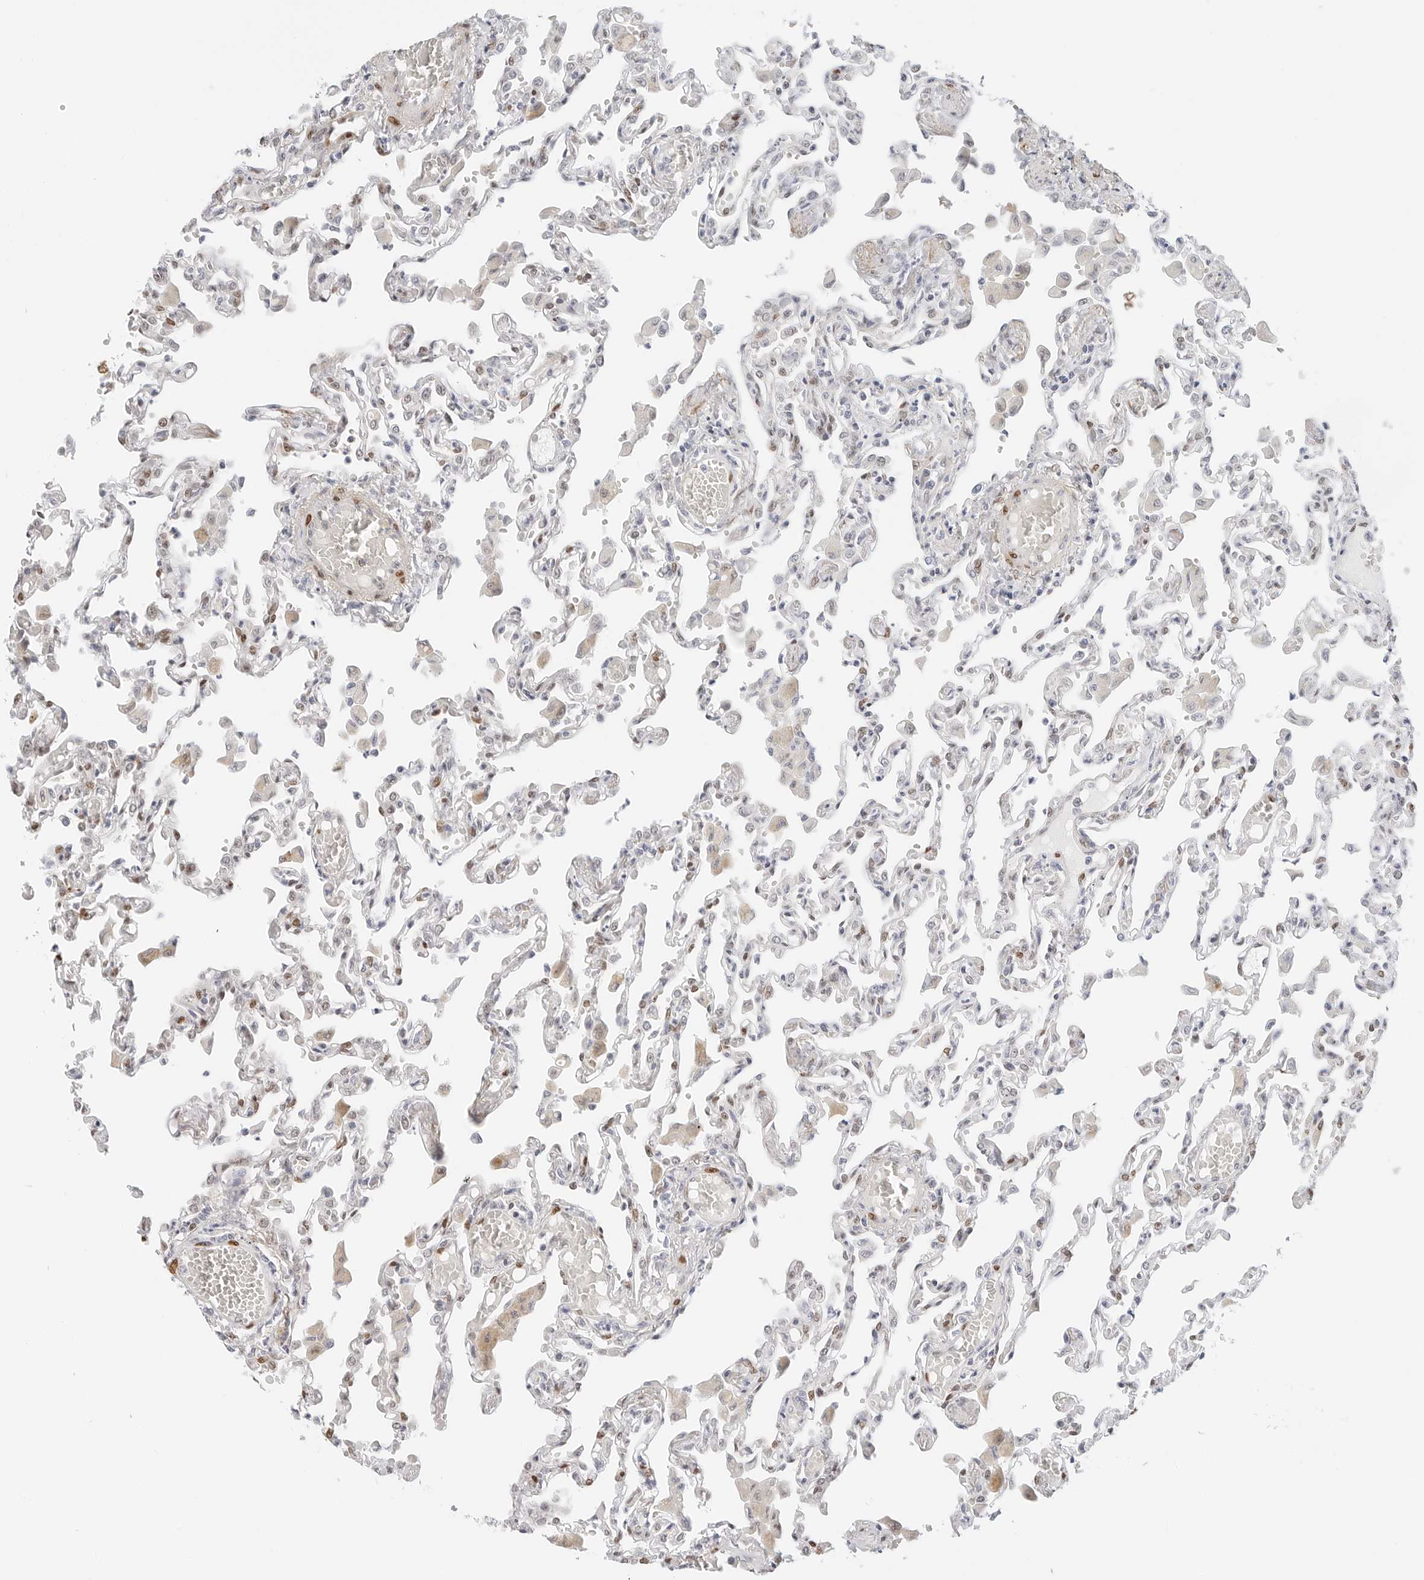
{"staining": {"intensity": "moderate", "quantity": "25%-75%", "location": "nuclear"}, "tissue": "lung", "cell_type": "Alveolar cells", "image_type": "normal", "snomed": [{"axis": "morphology", "description": "Normal tissue, NOS"}, {"axis": "topography", "description": "Bronchus"}, {"axis": "topography", "description": "Lung"}], "caption": "Alveolar cells exhibit medium levels of moderate nuclear expression in approximately 25%-75% of cells in unremarkable human lung.", "gene": "SPIDR", "patient": {"sex": "female", "age": 49}}